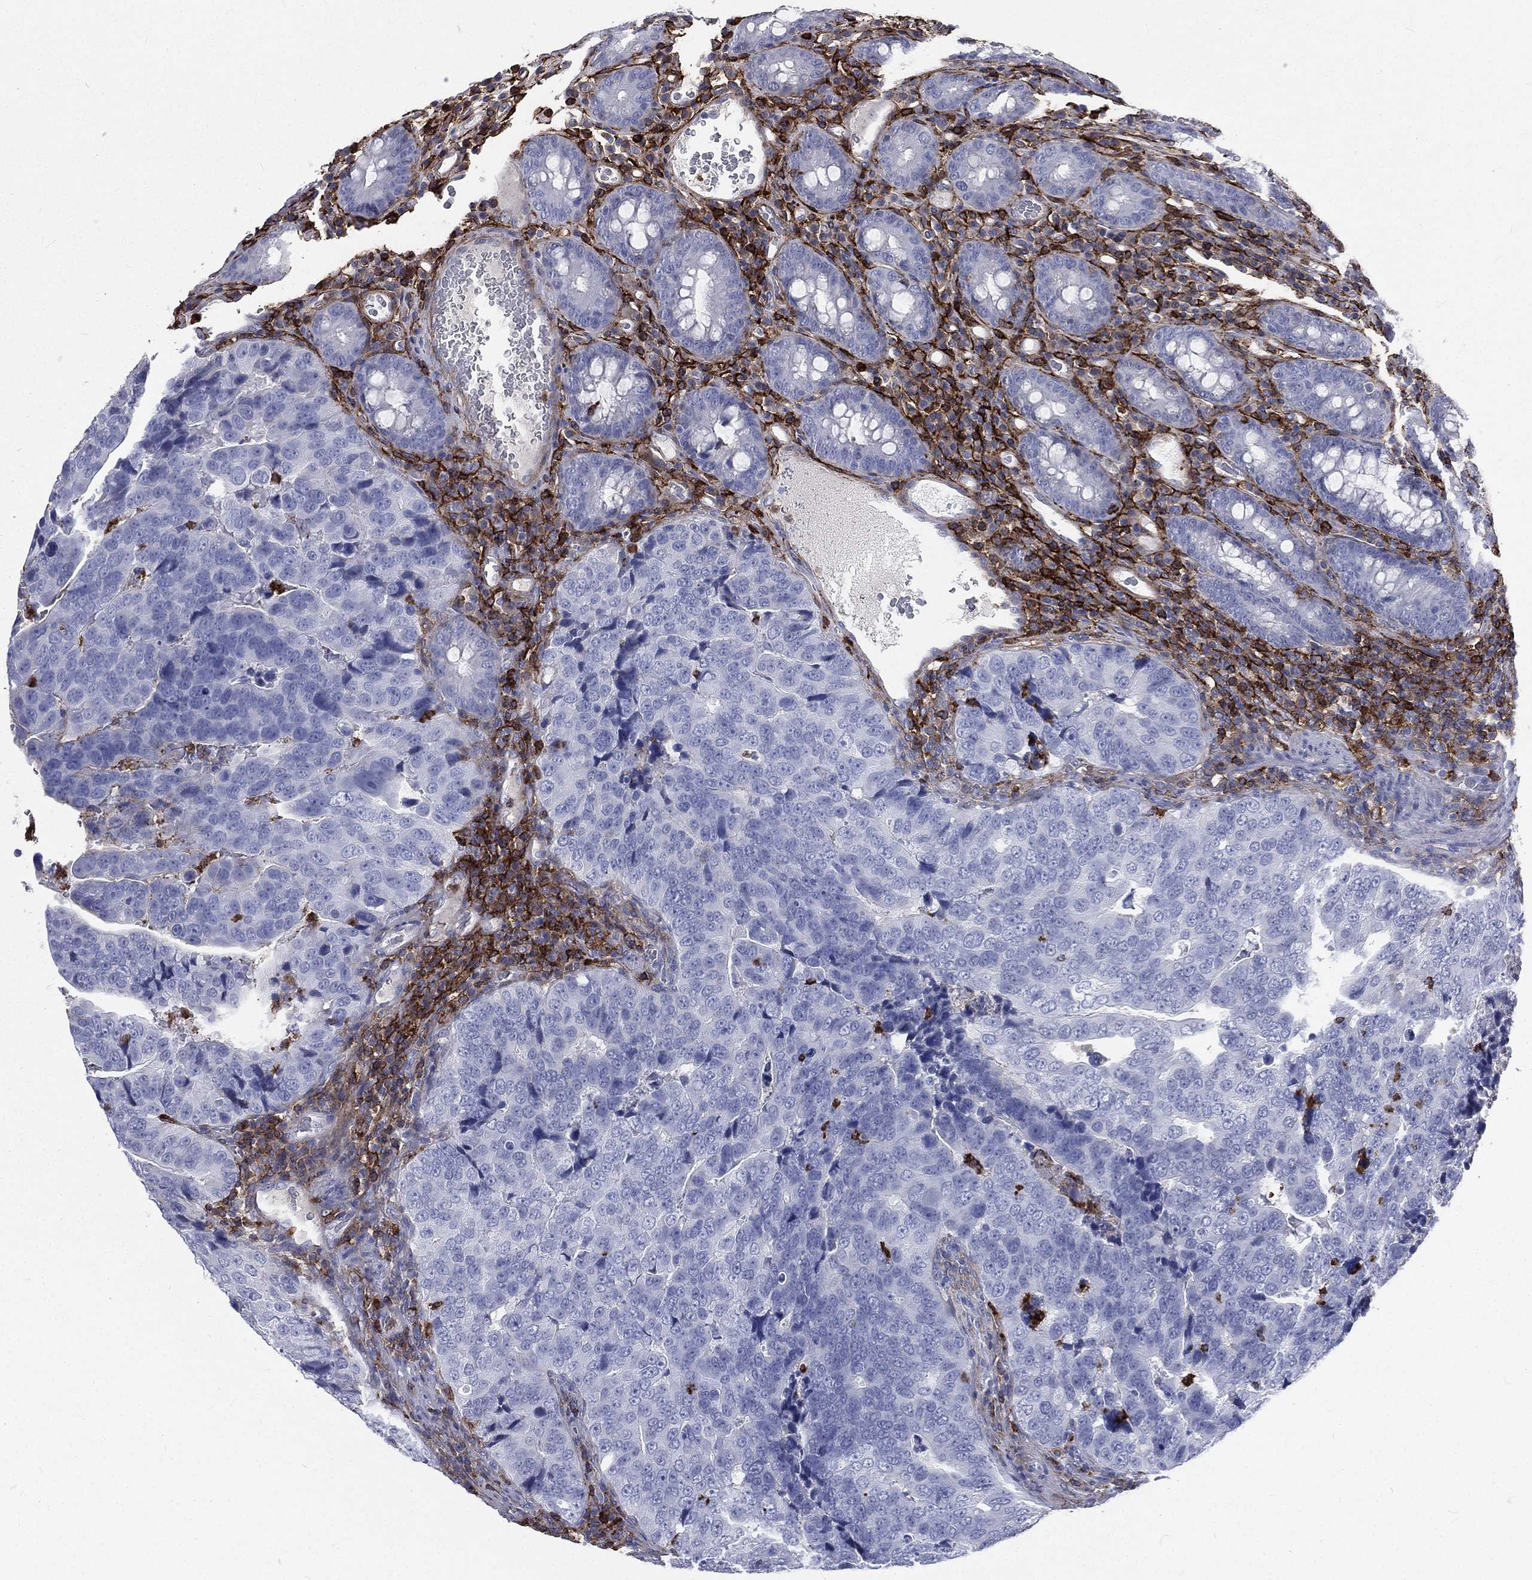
{"staining": {"intensity": "negative", "quantity": "none", "location": "none"}, "tissue": "colorectal cancer", "cell_type": "Tumor cells", "image_type": "cancer", "snomed": [{"axis": "morphology", "description": "Adenocarcinoma, NOS"}, {"axis": "topography", "description": "Colon"}], "caption": "Tumor cells are negative for brown protein staining in colorectal adenocarcinoma.", "gene": "BASP1", "patient": {"sex": "female", "age": 72}}